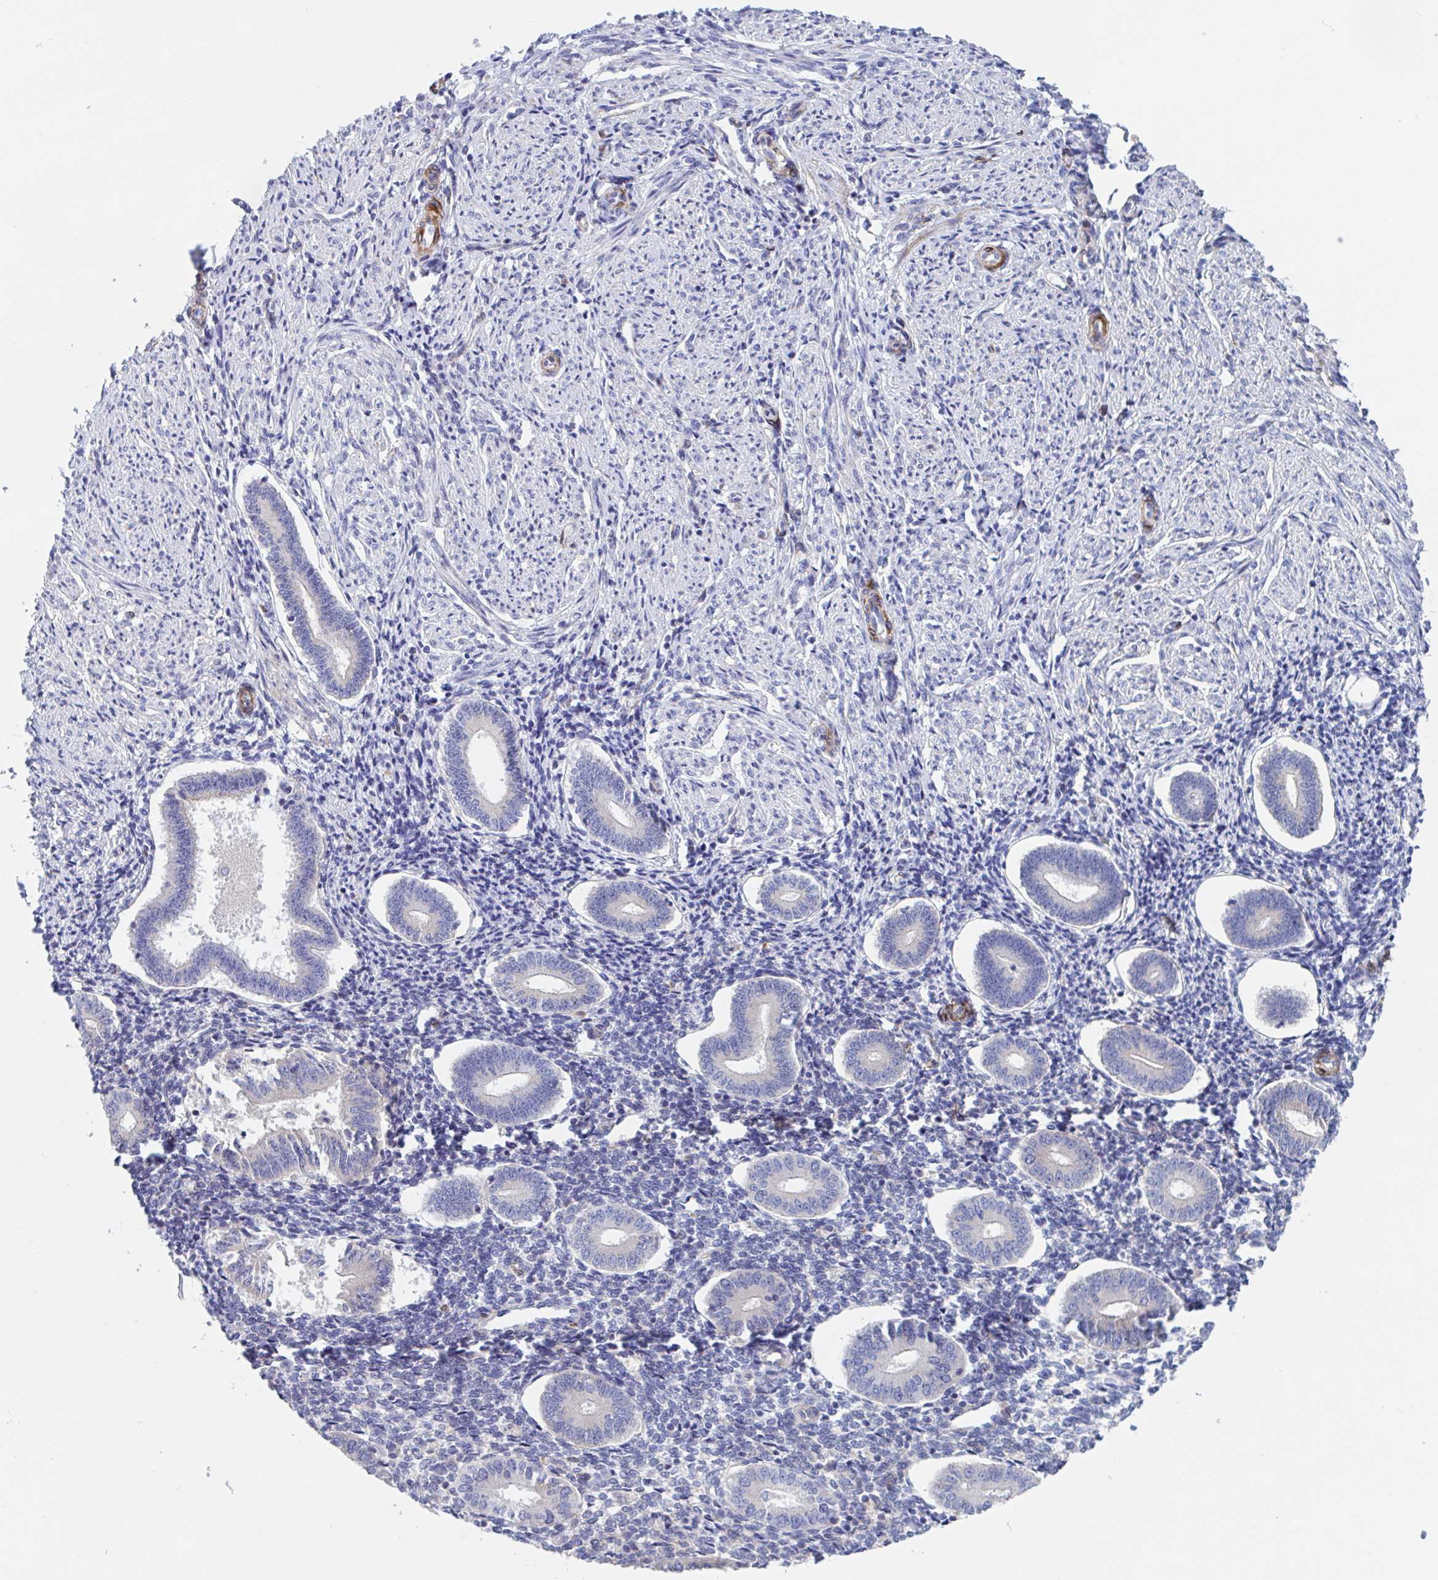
{"staining": {"intensity": "negative", "quantity": "none", "location": "none"}, "tissue": "endometrium", "cell_type": "Cells in endometrial stroma", "image_type": "normal", "snomed": [{"axis": "morphology", "description": "Normal tissue, NOS"}, {"axis": "topography", "description": "Endometrium"}], "caption": "This image is of normal endometrium stained with IHC to label a protein in brown with the nuclei are counter-stained blue. There is no positivity in cells in endometrial stroma.", "gene": "ZNHIT2", "patient": {"sex": "female", "age": 40}}